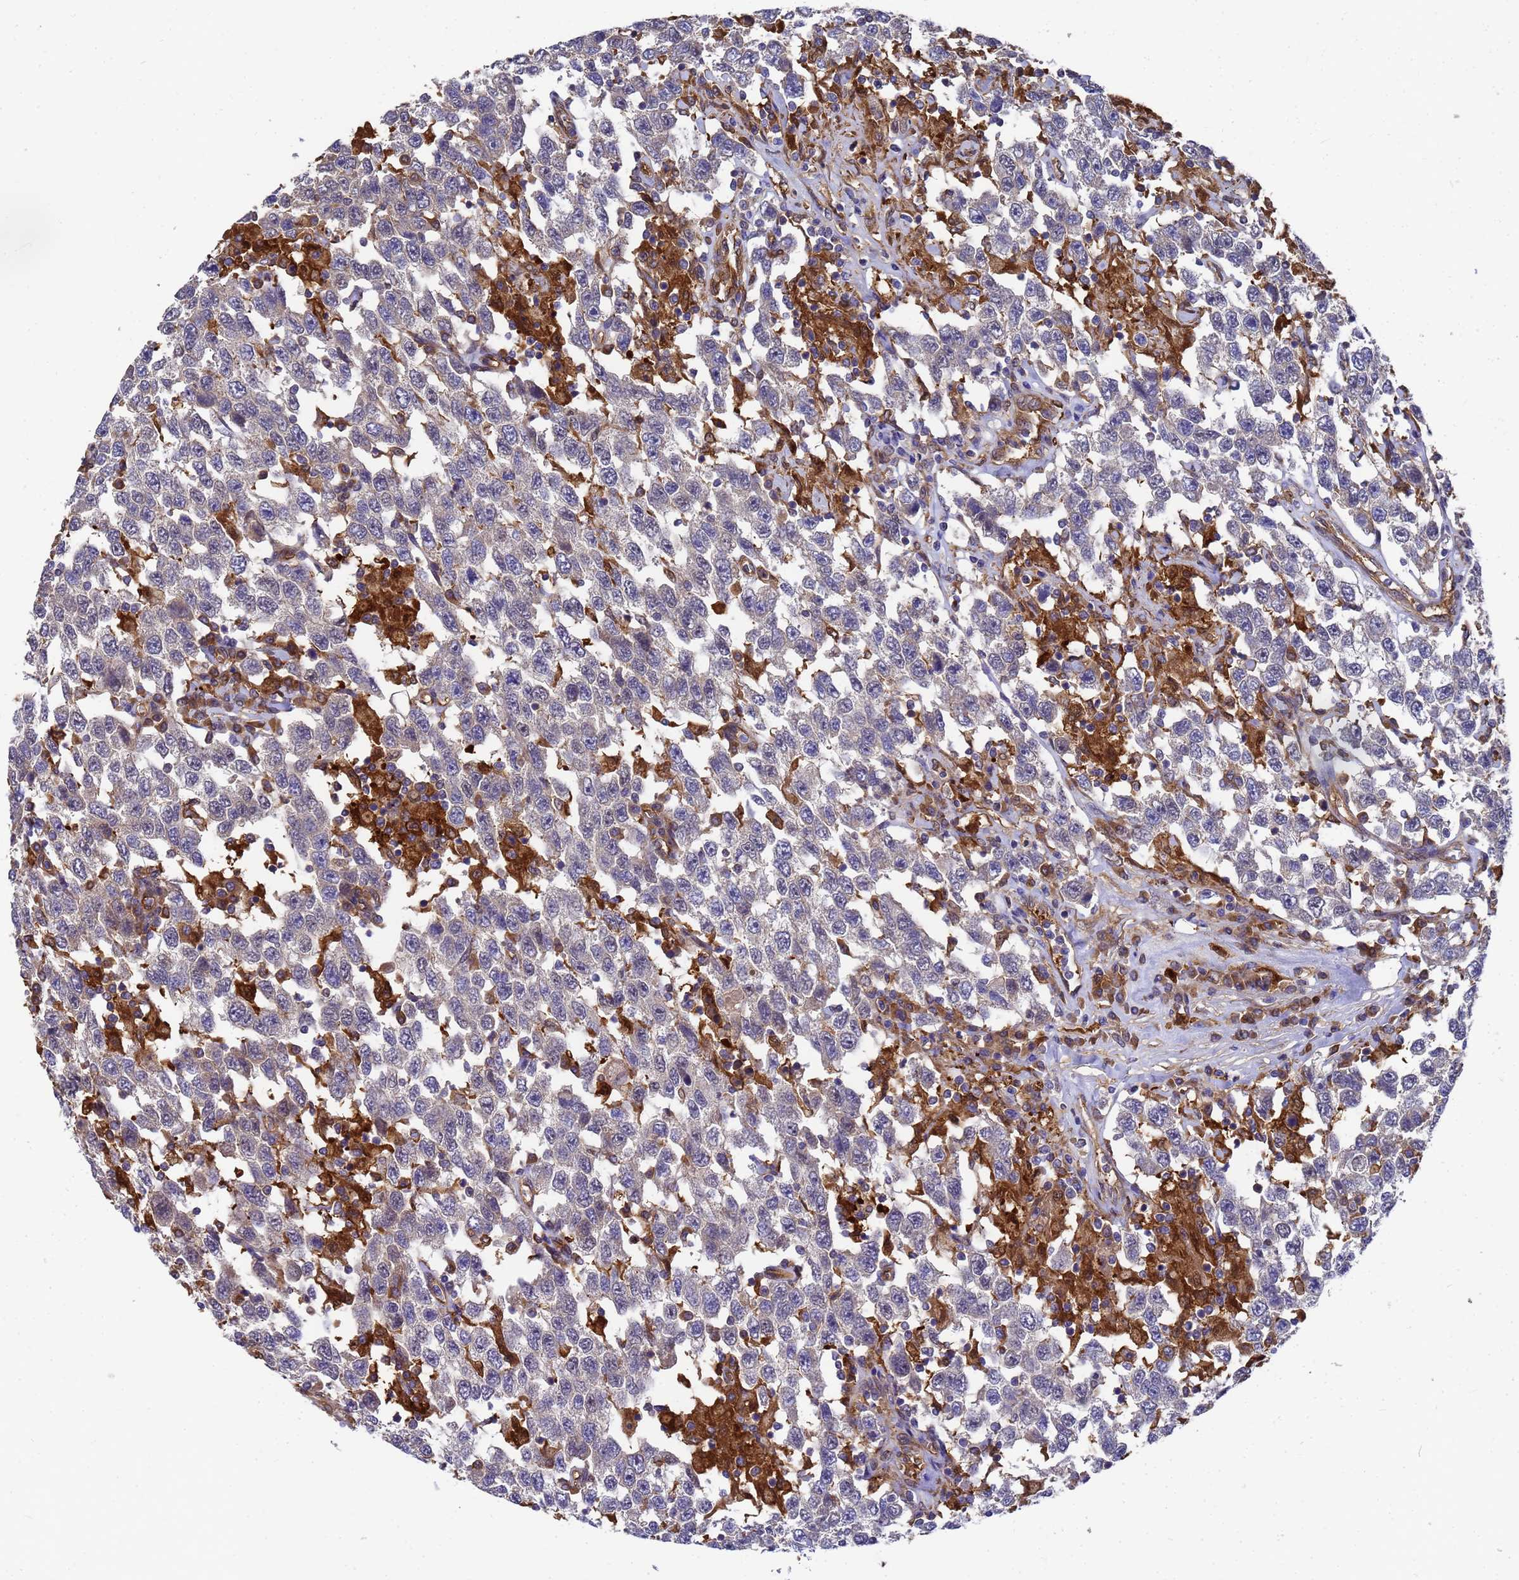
{"staining": {"intensity": "negative", "quantity": "none", "location": "none"}, "tissue": "testis cancer", "cell_type": "Tumor cells", "image_type": "cancer", "snomed": [{"axis": "morphology", "description": "Seminoma, NOS"}, {"axis": "topography", "description": "Testis"}], "caption": "An immunohistochemistry image of testis seminoma is shown. There is no staining in tumor cells of testis seminoma.", "gene": "SLC35E2B", "patient": {"sex": "male", "age": 41}}